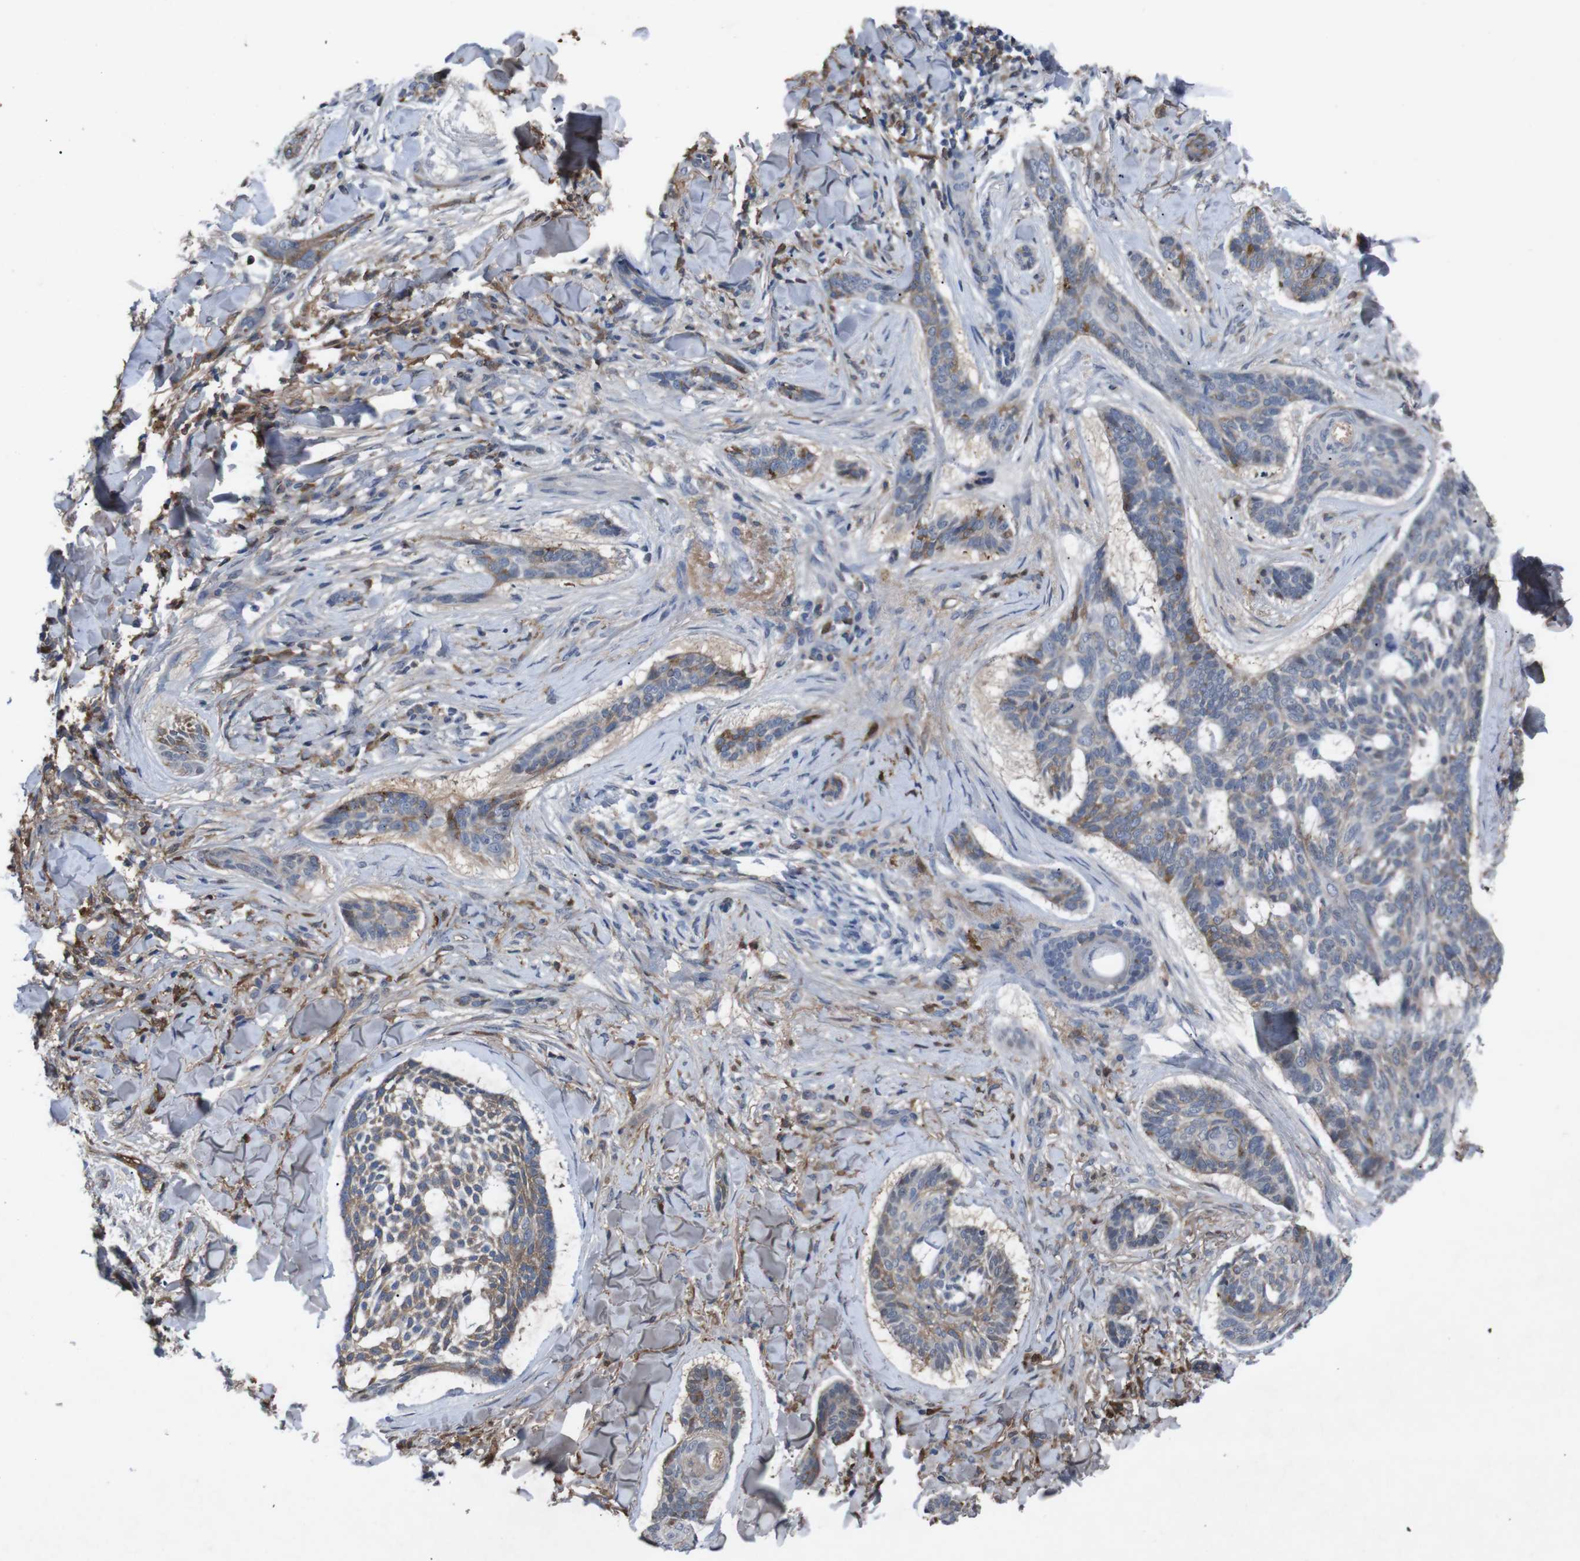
{"staining": {"intensity": "moderate", "quantity": "25%-75%", "location": "cytoplasmic/membranous"}, "tissue": "skin cancer", "cell_type": "Tumor cells", "image_type": "cancer", "snomed": [{"axis": "morphology", "description": "Basal cell carcinoma"}, {"axis": "topography", "description": "Skin"}], "caption": "A medium amount of moderate cytoplasmic/membranous positivity is identified in about 25%-75% of tumor cells in skin cancer (basal cell carcinoma) tissue.", "gene": "SPTB", "patient": {"sex": "male", "age": 43}}